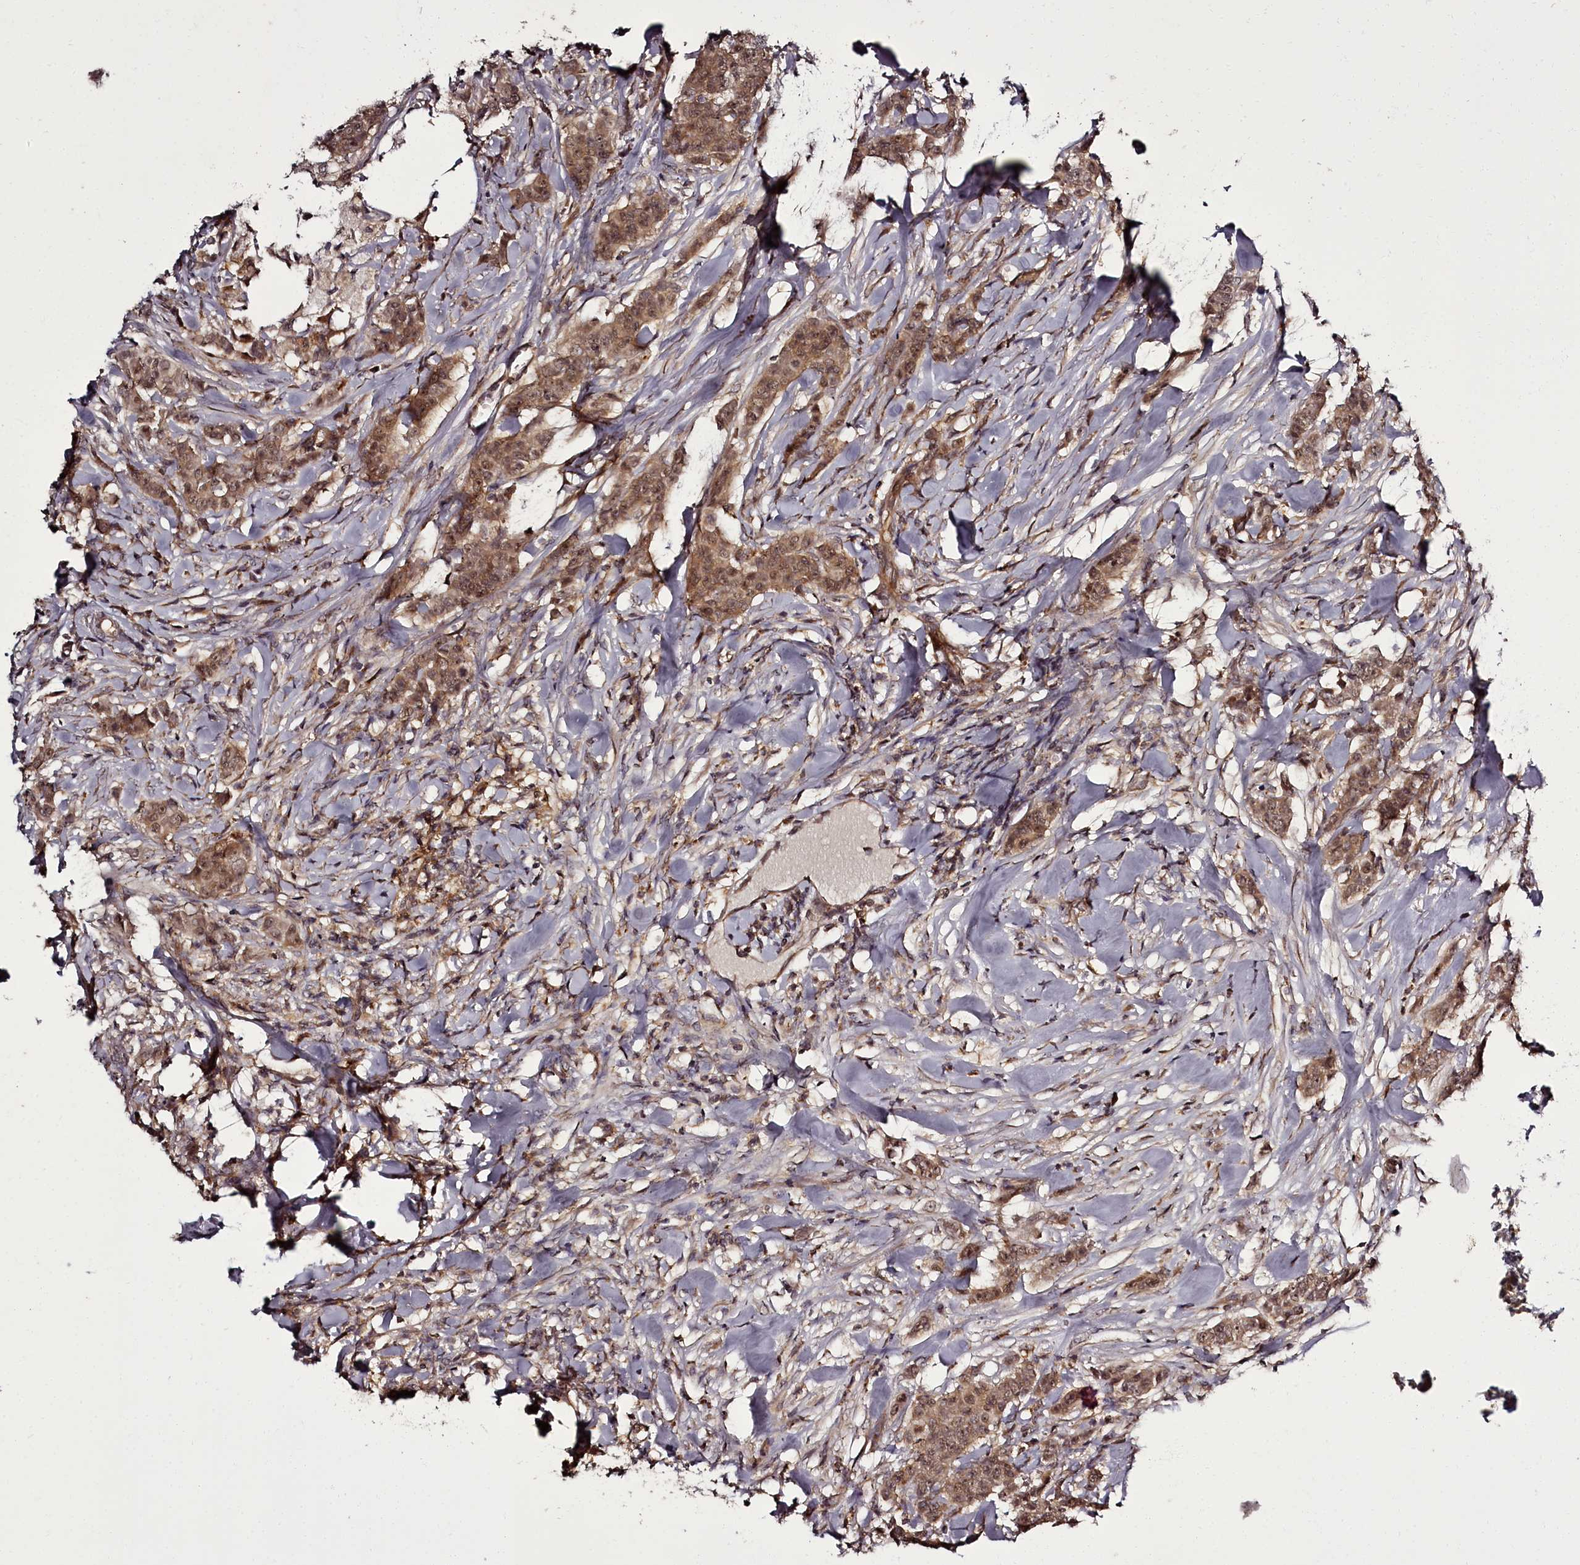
{"staining": {"intensity": "moderate", "quantity": ">75%", "location": "cytoplasmic/membranous,nuclear"}, "tissue": "breast cancer", "cell_type": "Tumor cells", "image_type": "cancer", "snomed": [{"axis": "morphology", "description": "Duct carcinoma"}, {"axis": "topography", "description": "Breast"}], "caption": "The histopathology image displays staining of breast infiltrating ductal carcinoma, revealing moderate cytoplasmic/membranous and nuclear protein staining (brown color) within tumor cells.", "gene": "PCBP2", "patient": {"sex": "female", "age": 40}}